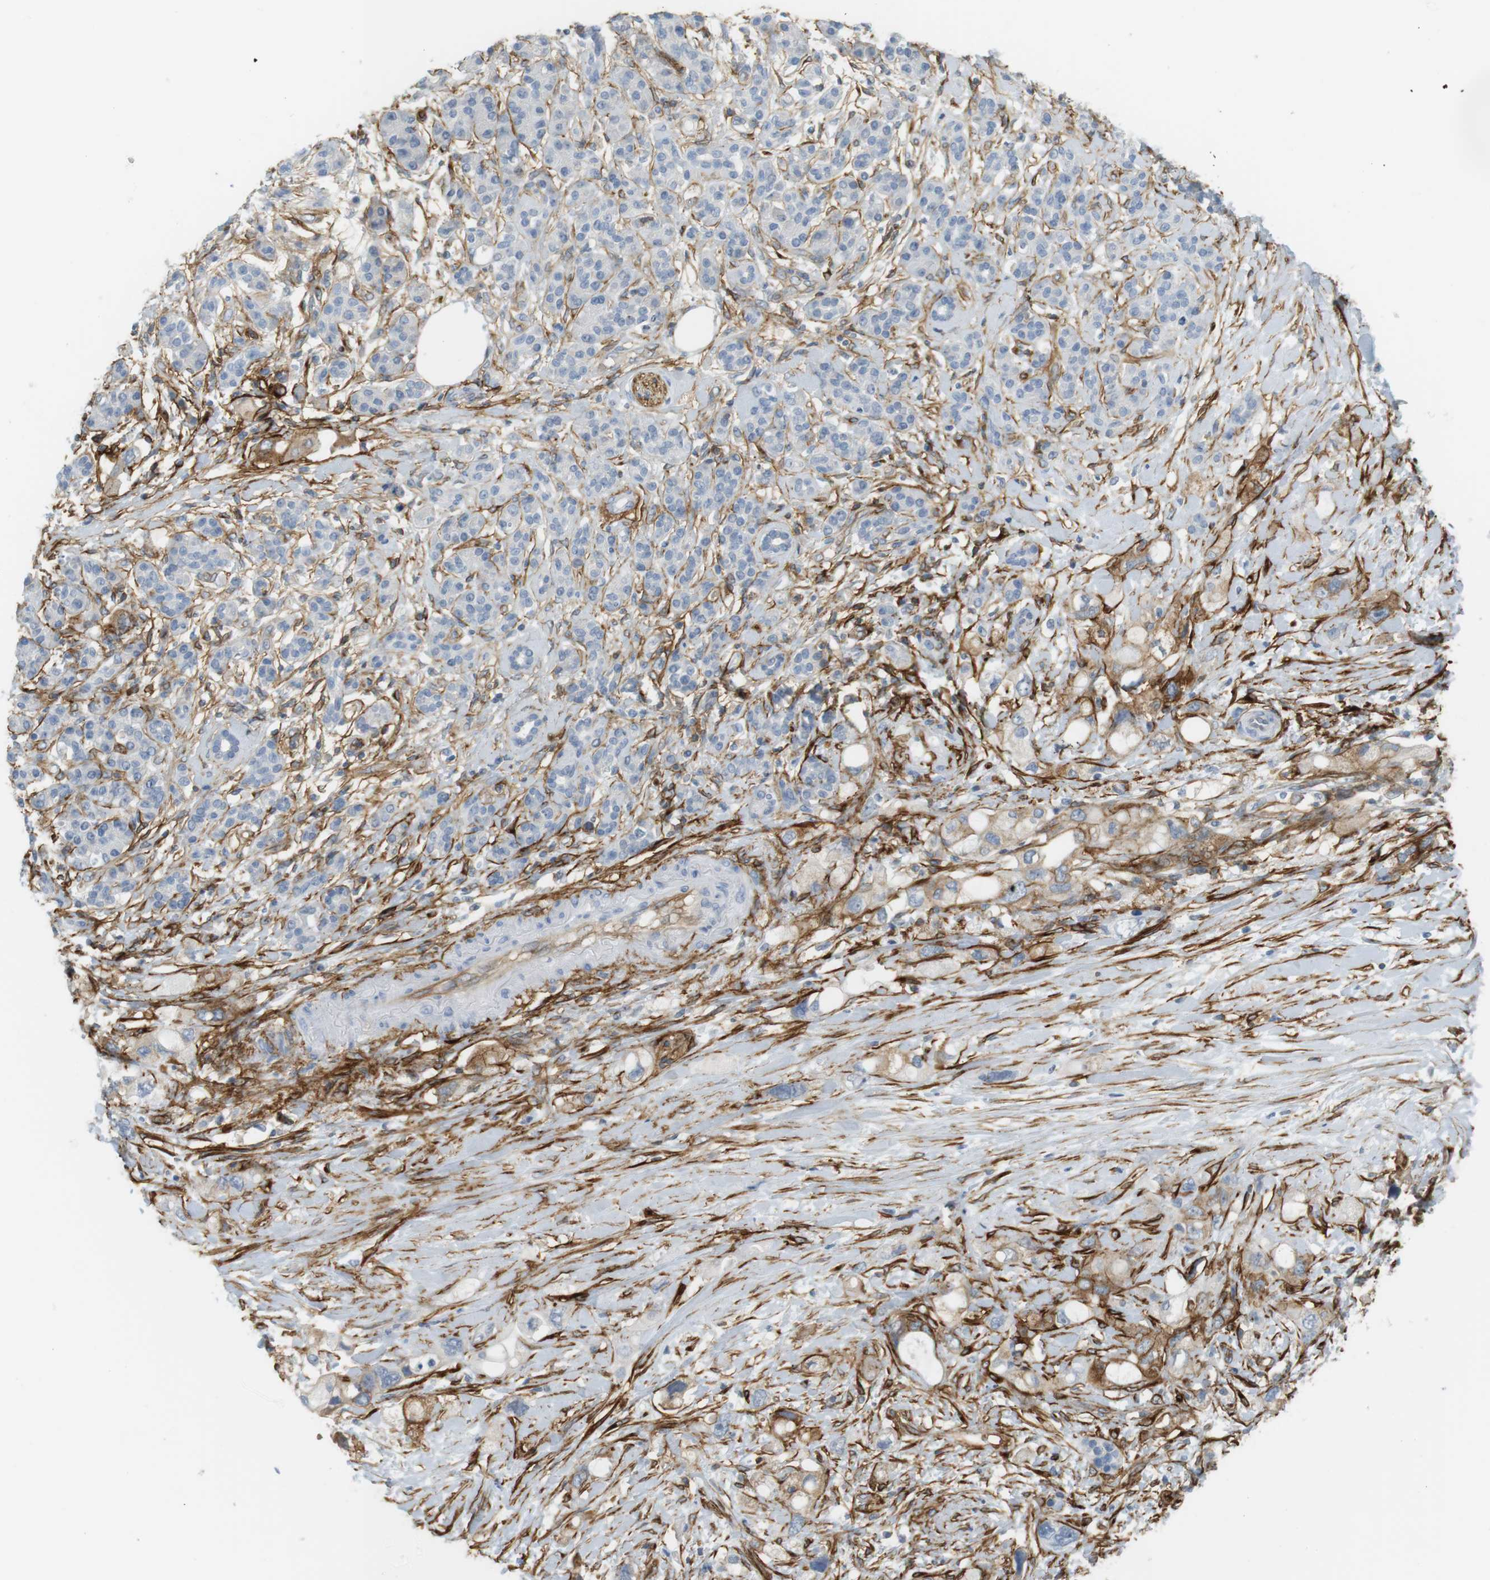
{"staining": {"intensity": "negative", "quantity": "none", "location": "none"}, "tissue": "pancreatic cancer", "cell_type": "Tumor cells", "image_type": "cancer", "snomed": [{"axis": "morphology", "description": "Adenocarcinoma, NOS"}, {"axis": "topography", "description": "Pancreas"}], "caption": "The histopathology image reveals no significant expression in tumor cells of pancreatic adenocarcinoma. Nuclei are stained in blue.", "gene": "F2R", "patient": {"sex": "female", "age": 56}}